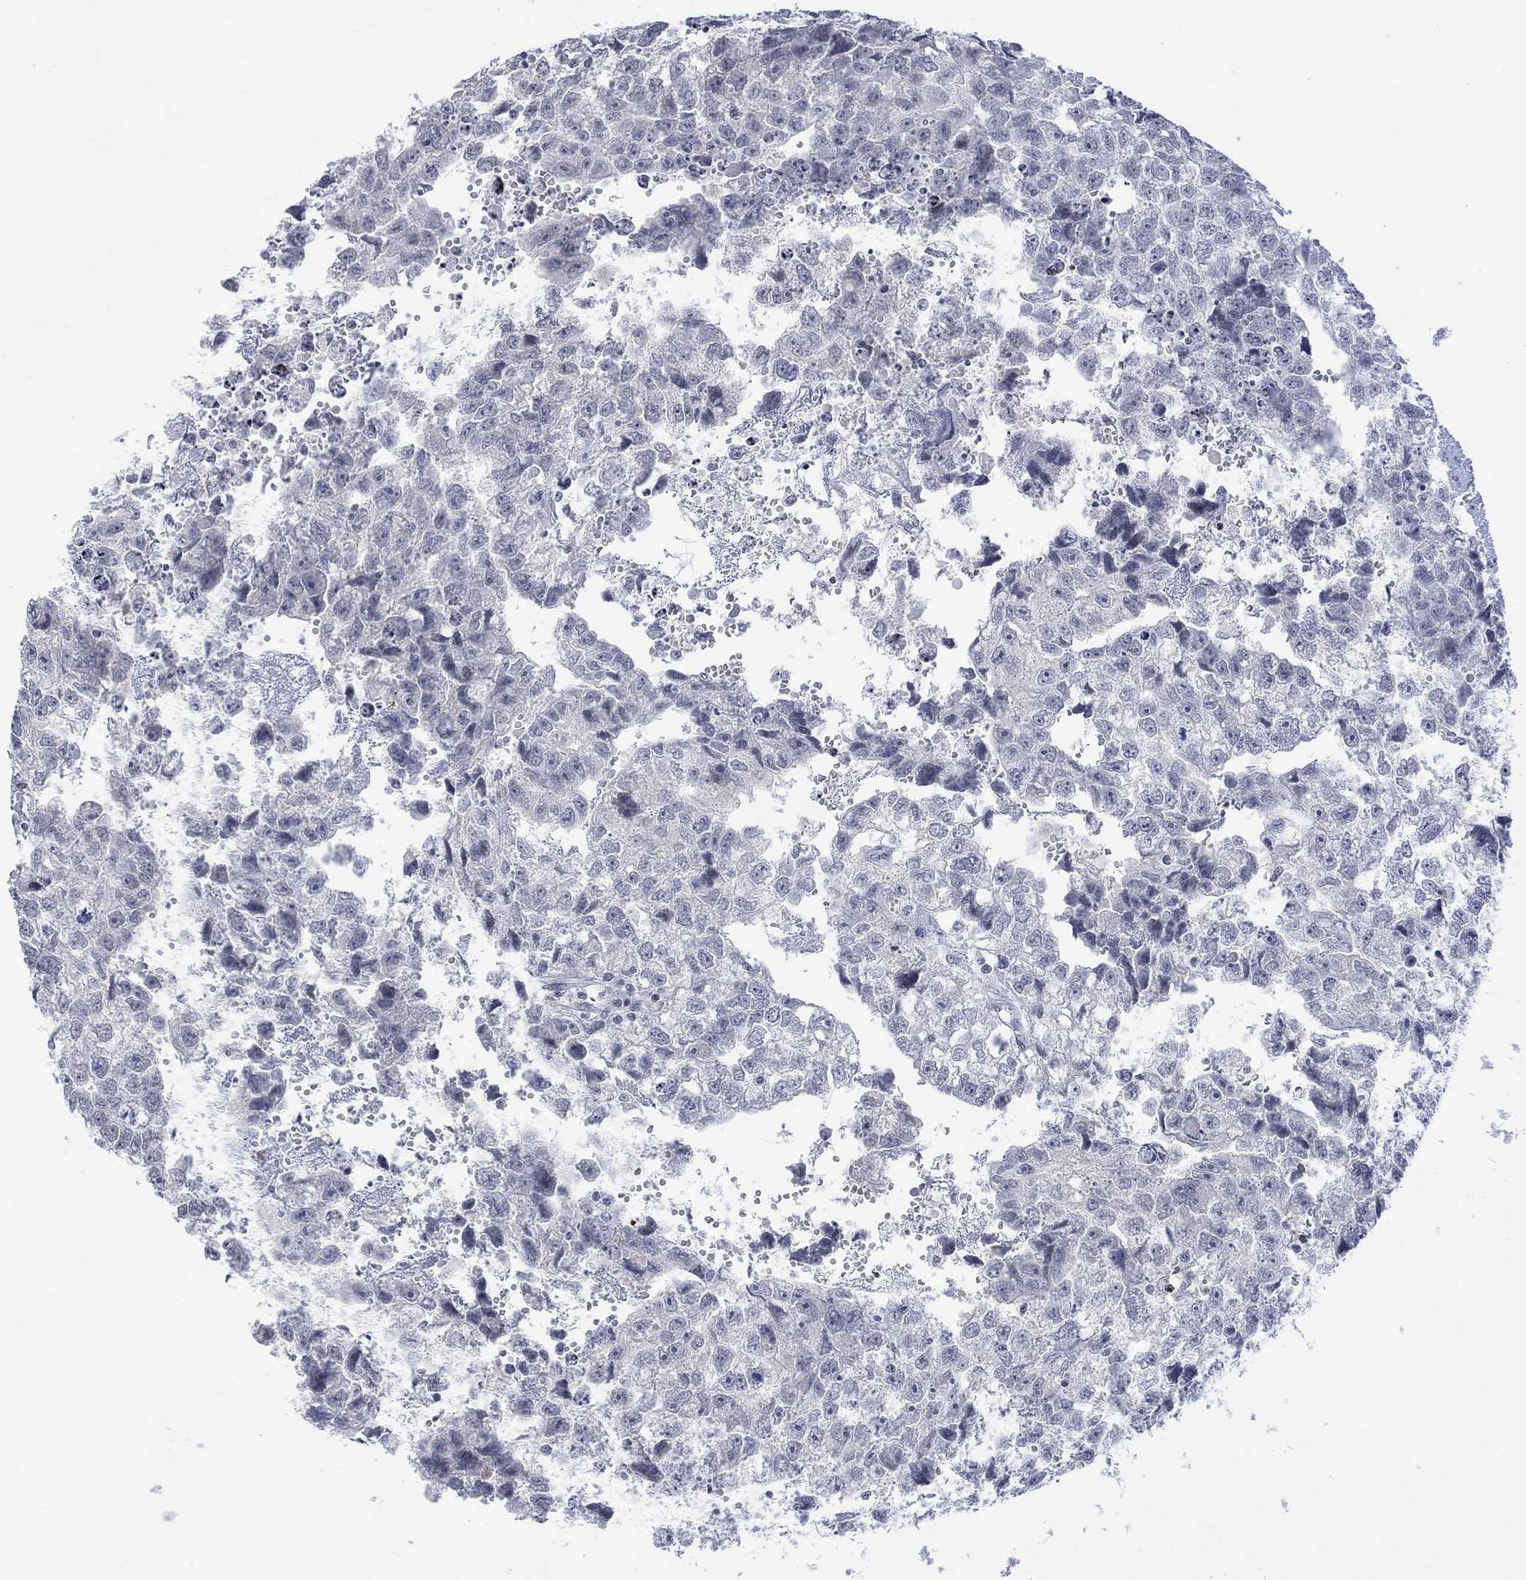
{"staining": {"intensity": "negative", "quantity": "none", "location": "none"}, "tissue": "testis cancer", "cell_type": "Tumor cells", "image_type": "cancer", "snomed": [{"axis": "morphology", "description": "Carcinoma, Embryonal, NOS"}, {"axis": "morphology", "description": "Teratoma, malignant, NOS"}, {"axis": "topography", "description": "Testis"}], "caption": "Immunohistochemistry micrograph of neoplastic tissue: human testis cancer (embryonal carcinoma) stained with DAB reveals no significant protein staining in tumor cells.", "gene": "DCX", "patient": {"sex": "male", "age": 44}}